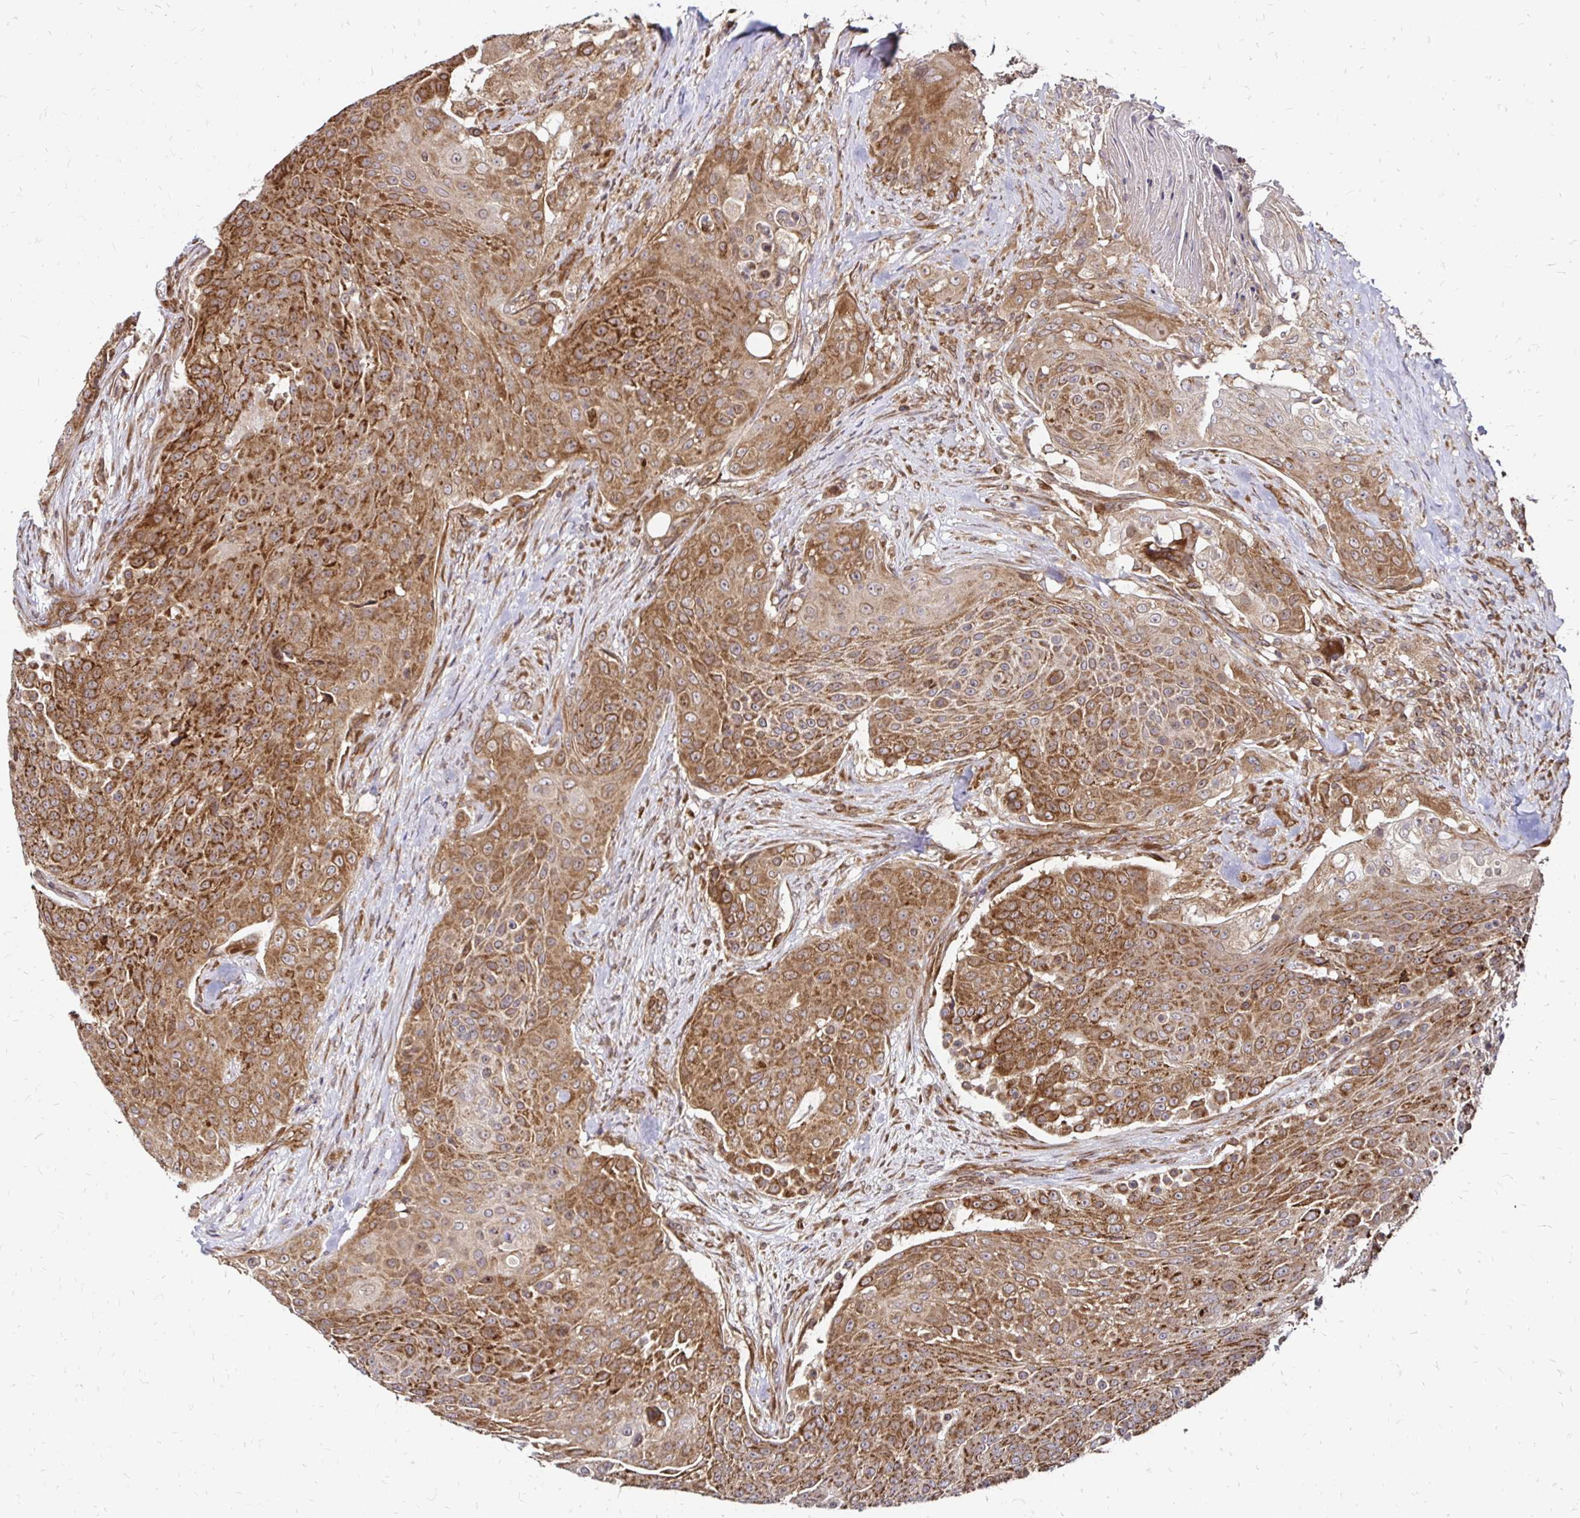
{"staining": {"intensity": "strong", "quantity": ">75%", "location": "cytoplasmic/membranous"}, "tissue": "urothelial cancer", "cell_type": "Tumor cells", "image_type": "cancer", "snomed": [{"axis": "morphology", "description": "Urothelial carcinoma, High grade"}, {"axis": "topography", "description": "Urinary bladder"}], "caption": "Immunohistochemical staining of human urothelial carcinoma (high-grade) displays high levels of strong cytoplasmic/membranous staining in about >75% of tumor cells. The staining is performed using DAB (3,3'-diaminobenzidine) brown chromogen to label protein expression. The nuclei are counter-stained blue using hematoxylin.", "gene": "ZW10", "patient": {"sex": "female", "age": 63}}